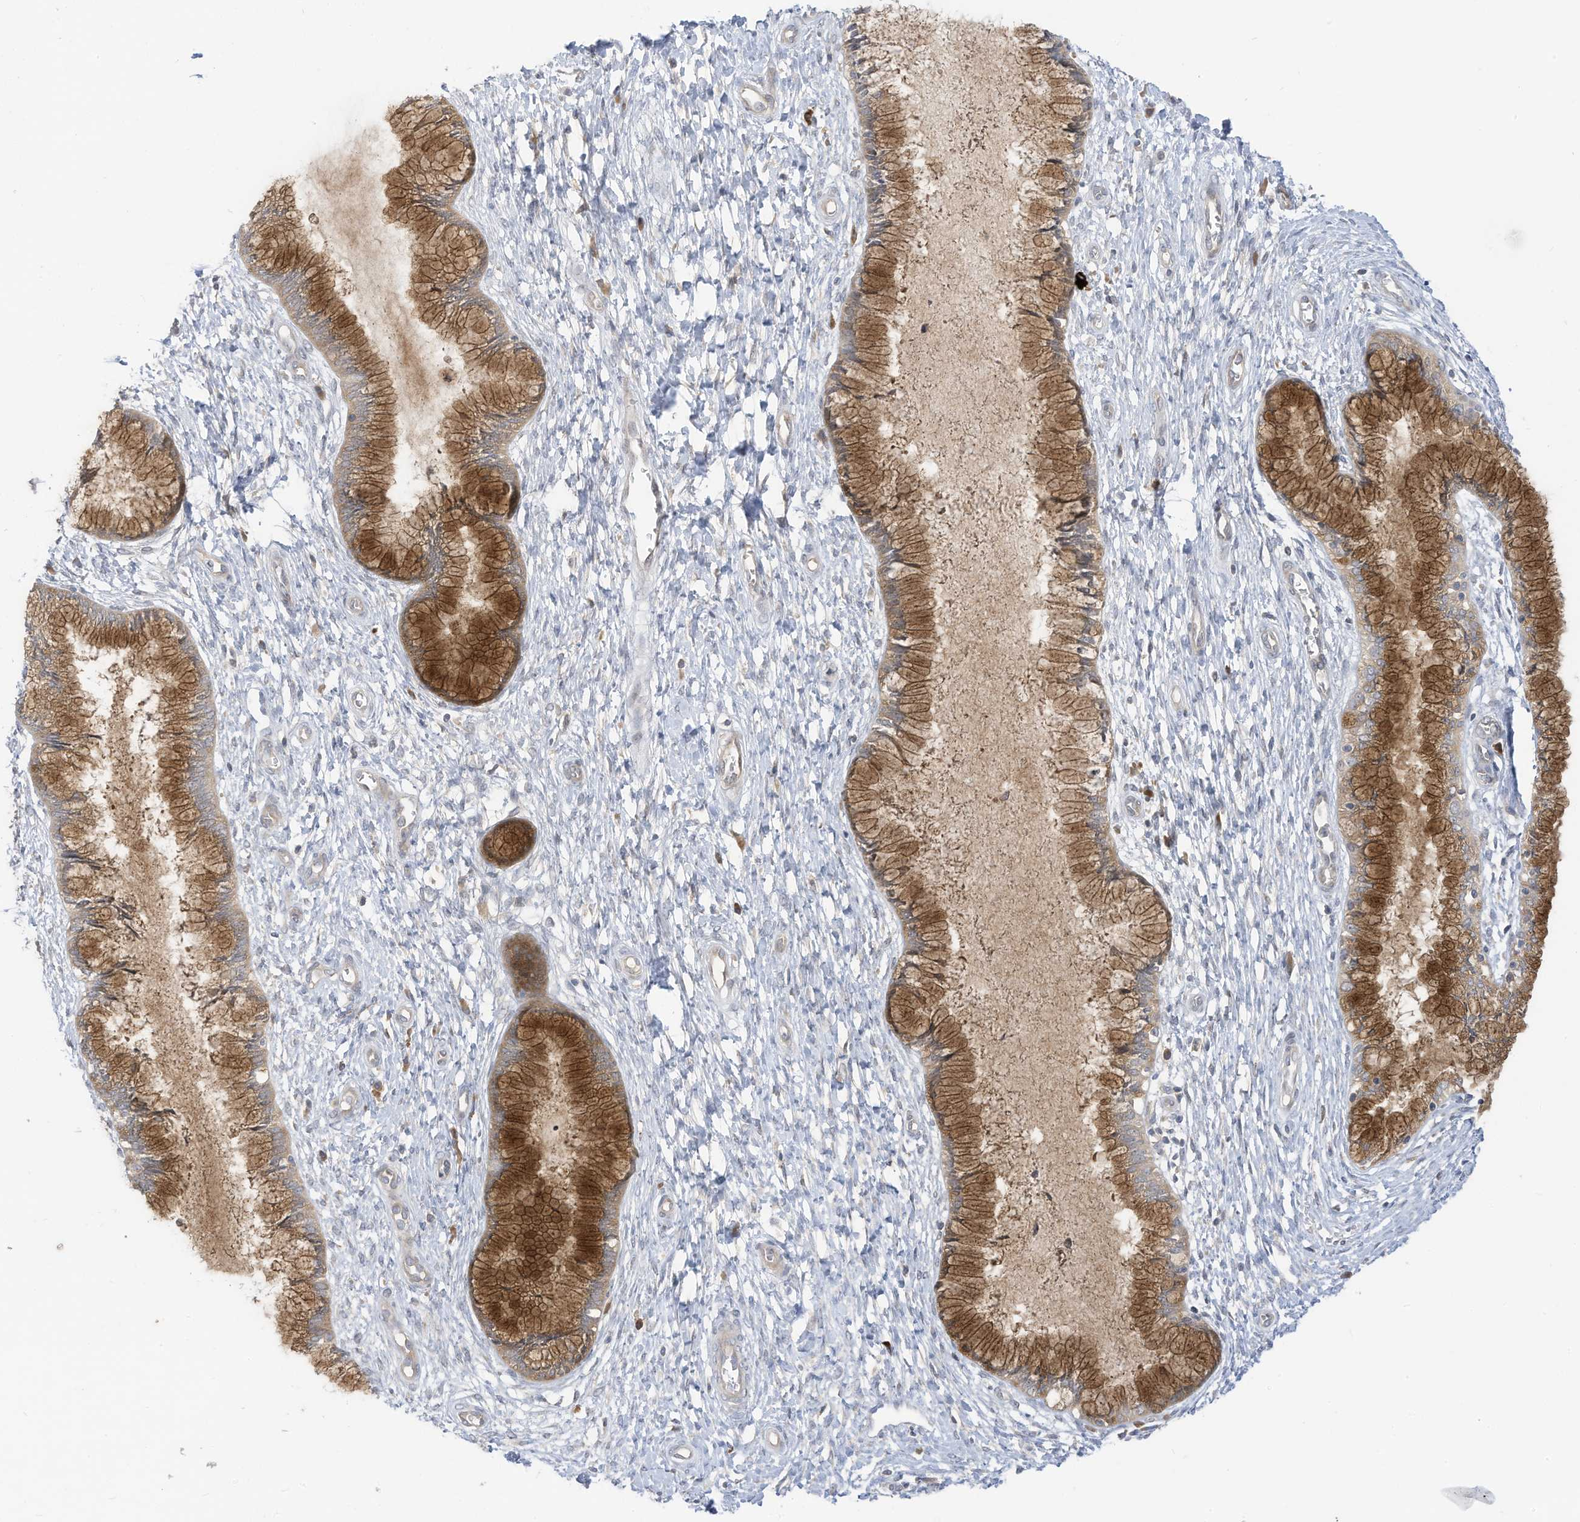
{"staining": {"intensity": "strong", "quantity": ">75%", "location": "cytoplasmic/membranous"}, "tissue": "cervix", "cell_type": "Glandular cells", "image_type": "normal", "snomed": [{"axis": "morphology", "description": "Normal tissue, NOS"}, {"axis": "topography", "description": "Cervix"}], "caption": "Brown immunohistochemical staining in benign human cervix shows strong cytoplasmic/membranous expression in about >75% of glandular cells. Nuclei are stained in blue.", "gene": "LRRN2", "patient": {"sex": "female", "age": 55}}